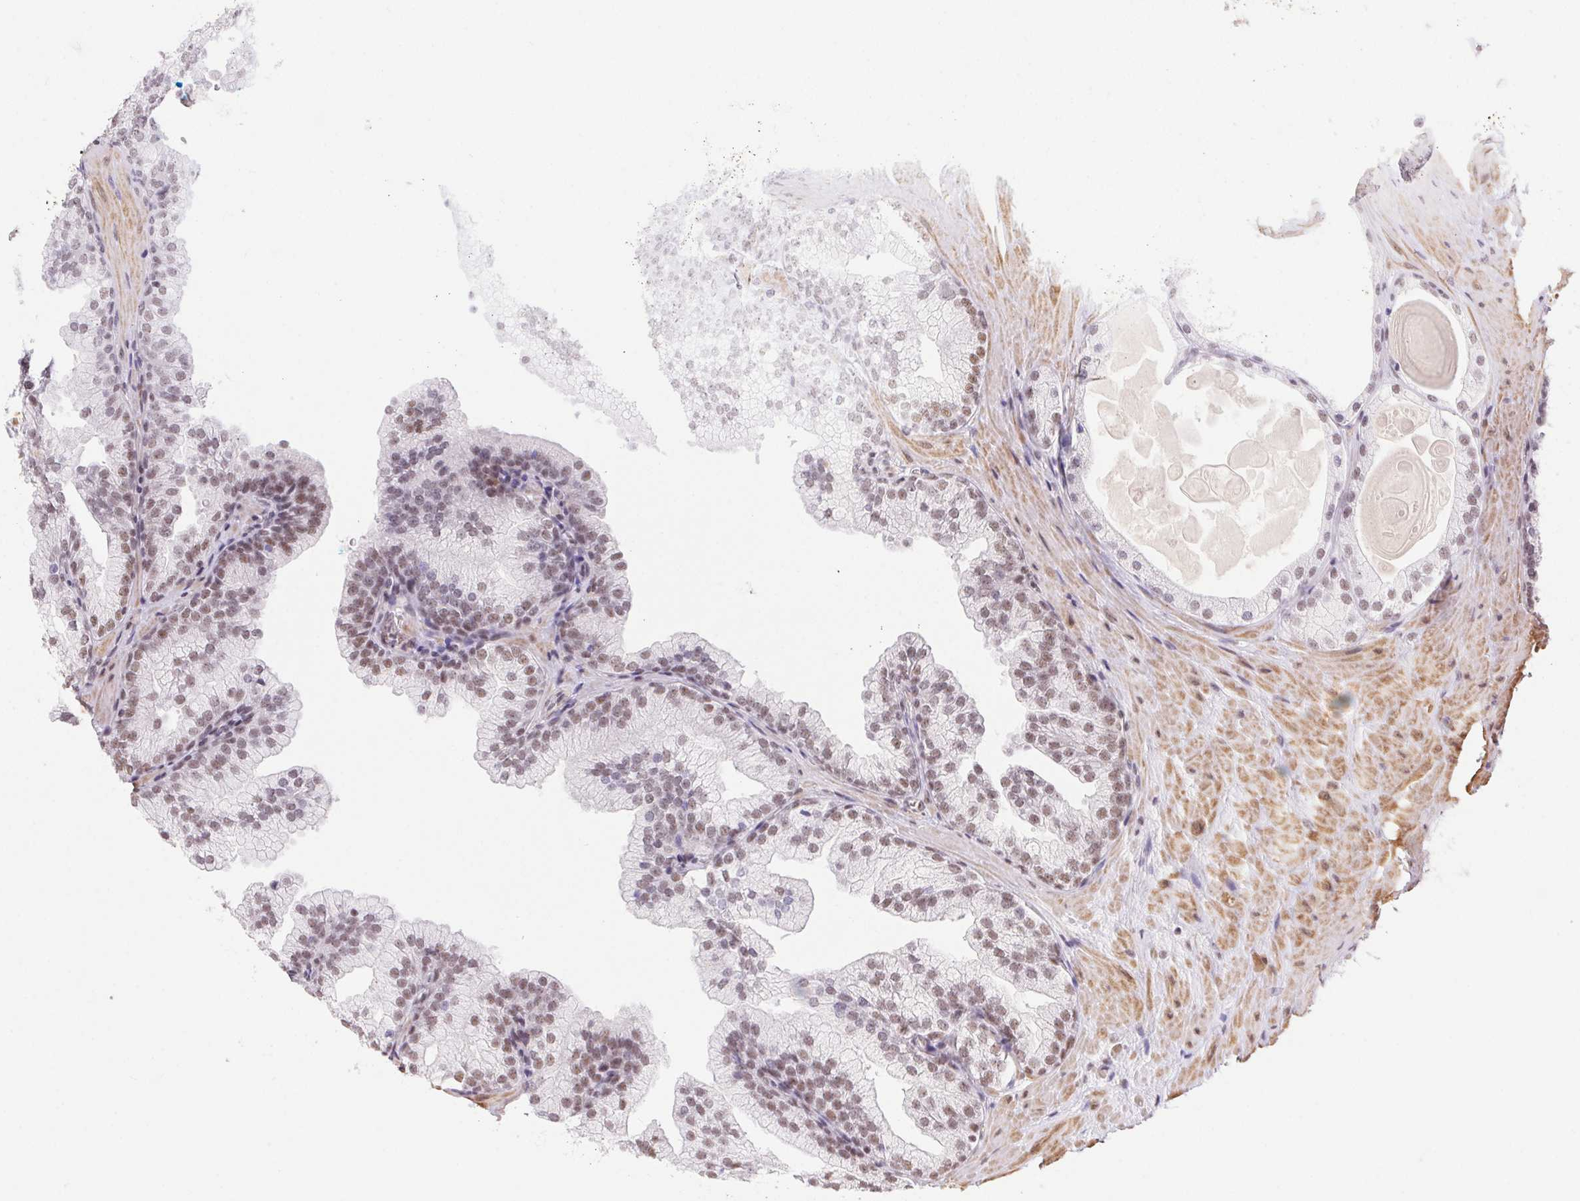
{"staining": {"intensity": "weak", "quantity": "25%-75%", "location": "nuclear"}, "tissue": "prostate", "cell_type": "Glandular cells", "image_type": "normal", "snomed": [{"axis": "morphology", "description": "Normal tissue, NOS"}, {"axis": "topography", "description": "Prostate"}, {"axis": "topography", "description": "Peripheral nerve tissue"}], "caption": "IHC photomicrograph of unremarkable human prostate stained for a protein (brown), which displays low levels of weak nuclear expression in approximately 25%-75% of glandular cells.", "gene": "DDX17", "patient": {"sex": "male", "age": 61}}